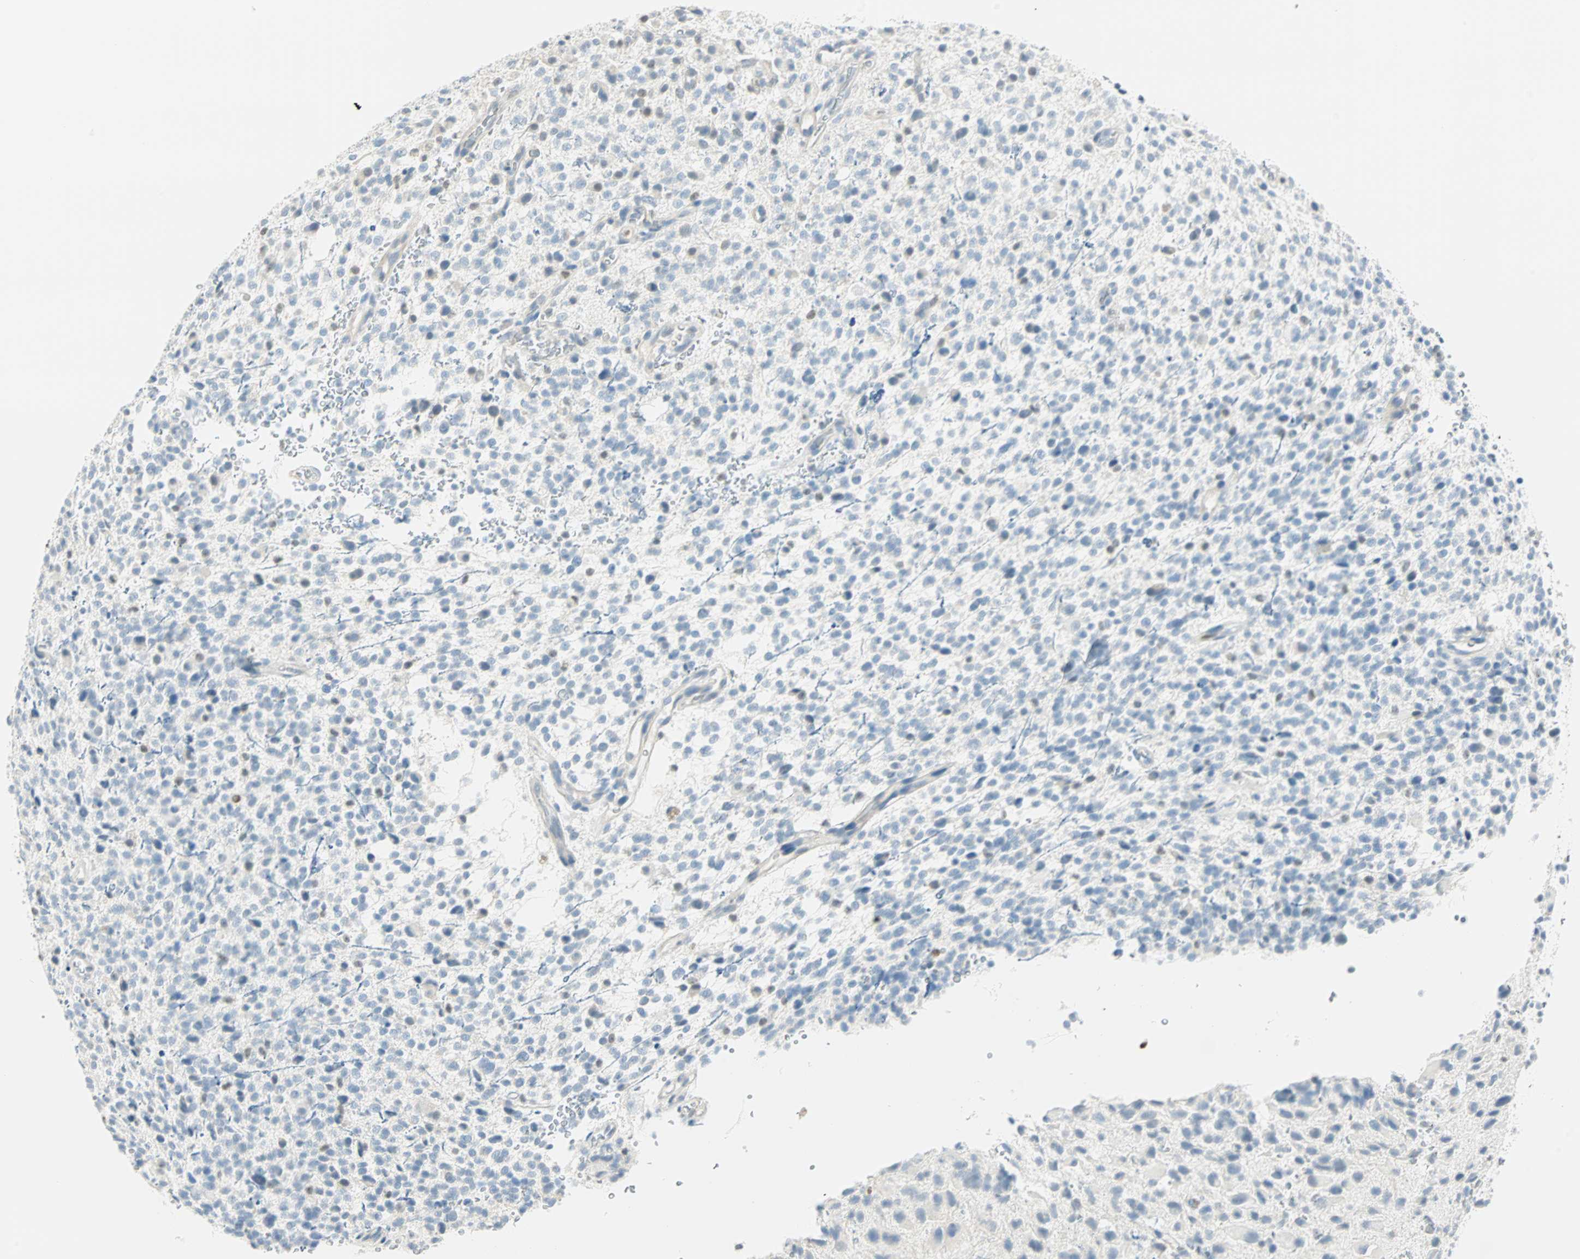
{"staining": {"intensity": "negative", "quantity": "none", "location": "none"}, "tissue": "glioma", "cell_type": "Tumor cells", "image_type": "cancer", "snomed": [{"axis": "morphology", "description": "Glioma, malignant, High grade"}, {"axis": "topography", "description": "Brain"}], "caption": "Photomicrograph shows no significant protein positivity in tumor cells of malignant glioma (high-grade).", "gene": "MLLT10", "patient": {"sex": "male", "age": 48}}